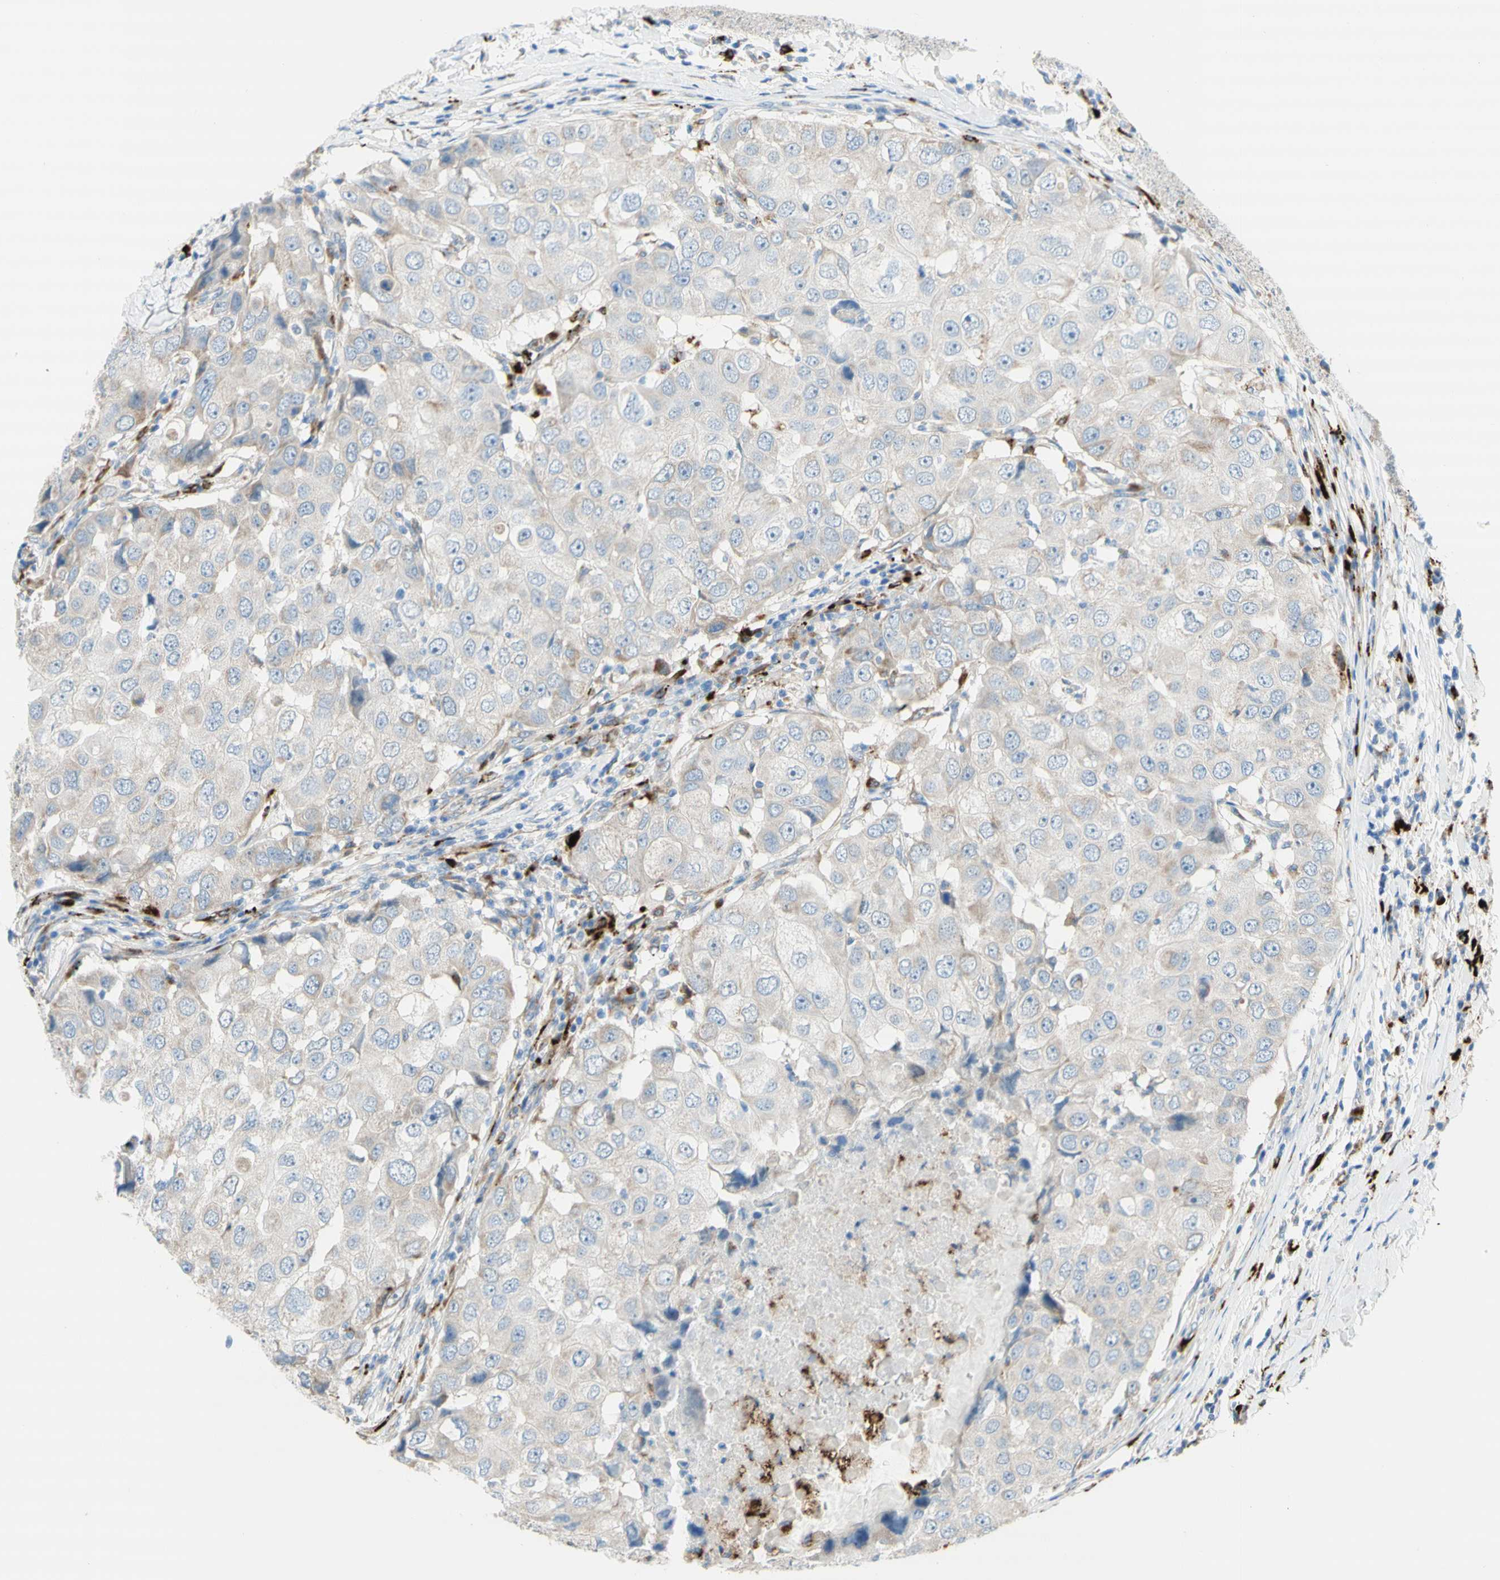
{"staining": {"intensity": "negative", "quantity": "none", "location": "none"}, "tissue": "breast cancer", "cell_type": "Tumor cells", "image_type": "cancer", "snomed": [{"axis": "morphology", "description": "Duct carcinoma"}, {"axis": "topography", "description": "Breast"}], "caption": "Immunohistochemistry (IHC) histopathology image of human breast cancer (invasive ductal carcinoma) stained for a protein (brown), which demonstrates no expression in tumor cells.", "gene": "URB2", "patient": {"sex": "female", "age": 27}}